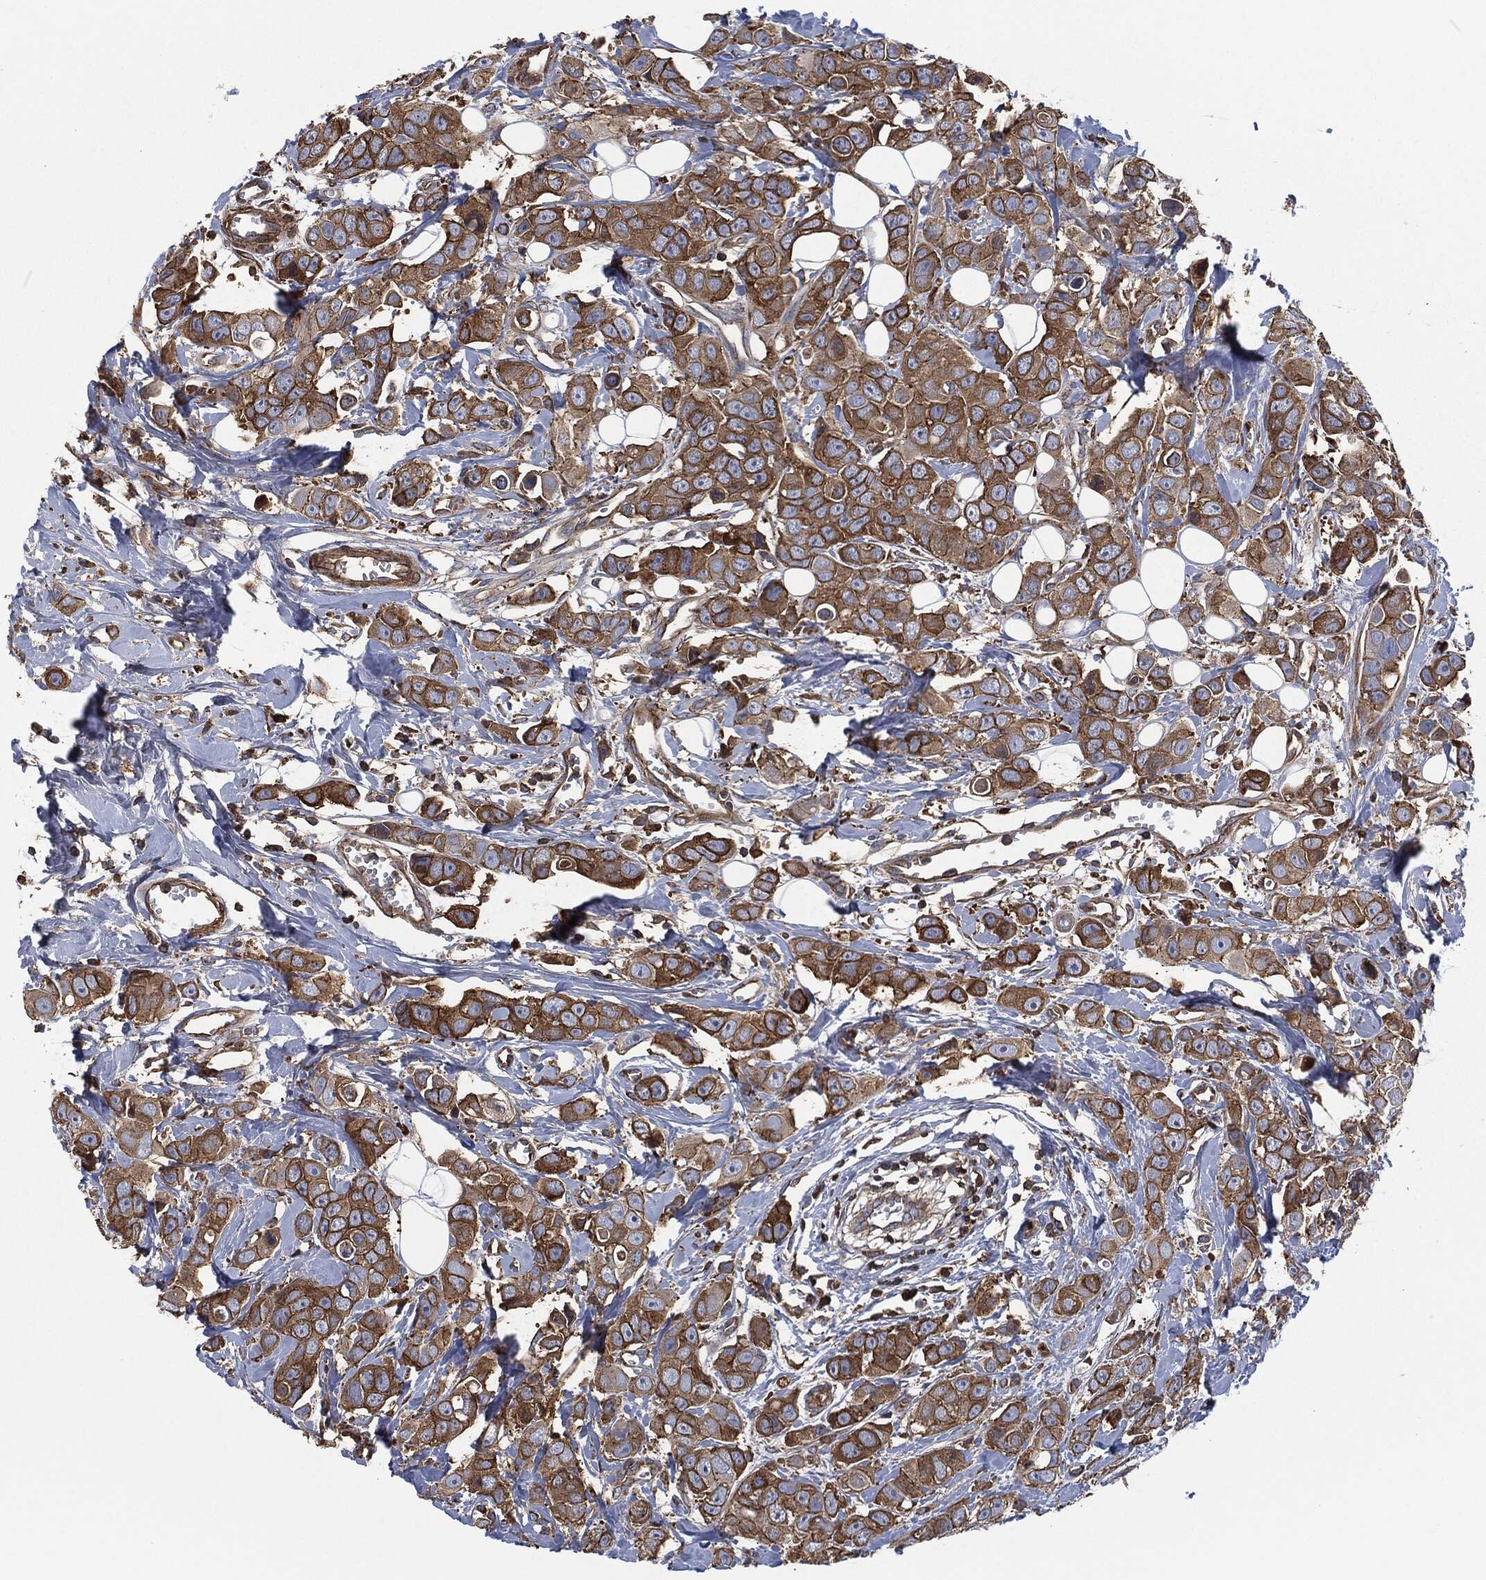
{"staining": {"intensity": "strong", "quantity": ">75%", "location": "cytoplasmic/membranous"}, "tissue": "breast cancer", "cell_type": "Tumor cells", "image_type": "cancer", "snomed": [{"axis": "morphology", "description": "Duct carcinoma"}, {"axis": "topography", "description": "Breast"}], "caption": "IHC staining of breast cancer (infiltrating ductal carcinoma), which displays high levels of strong cytoplasmic/membranous staining in approximately >75% of tumor cells indicating strong cytoplasmic/membranous protein positivity. The staining was performed using DAB (brown) for protein detection and nuclei were counterstained in hematoxylin (blue).", "gene": "LGALS9", "patient": {"sex": "female", "age": 35}}